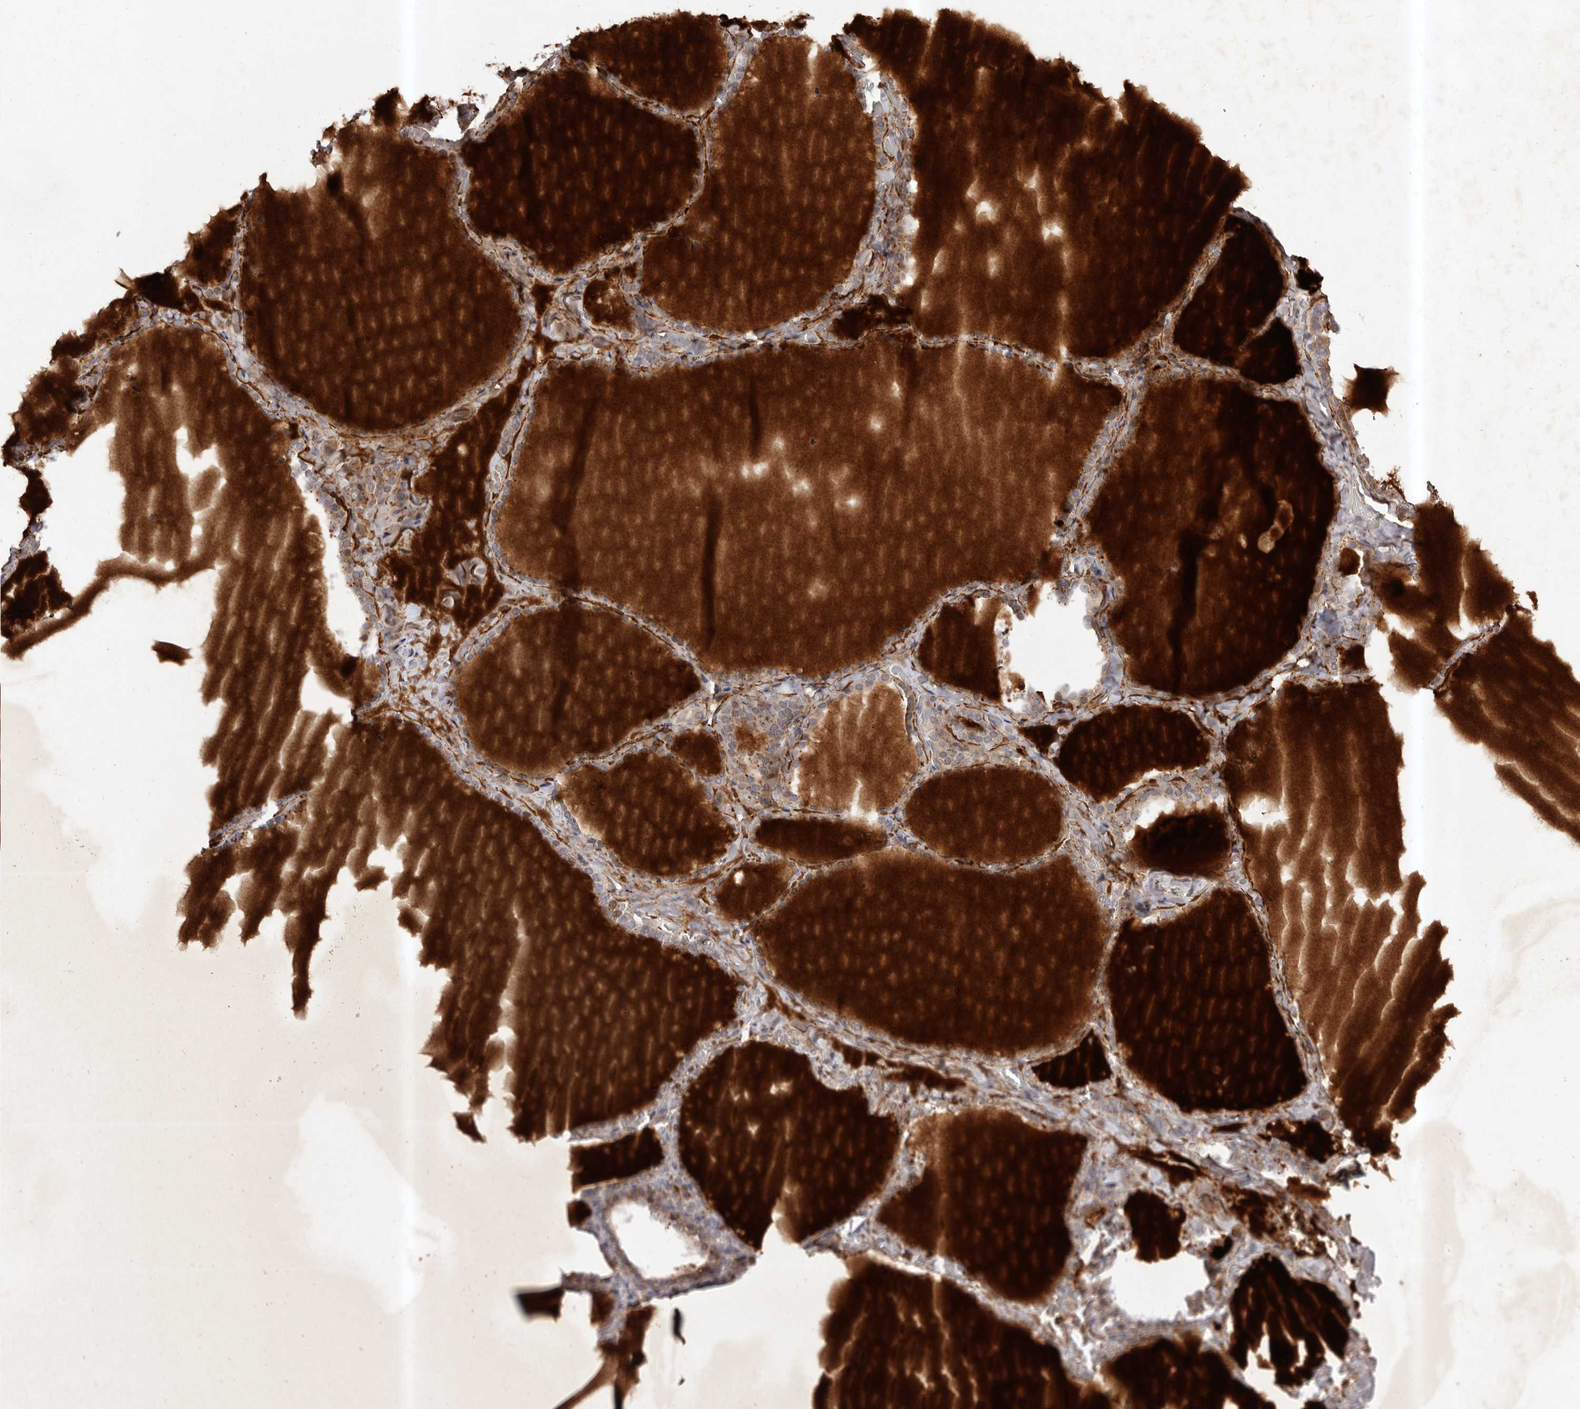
{"staining": {"intensity": "moderate", "quantity": "25%-75%", "location": "cytoplasmic/membranous"}, "tissue": "thyroid gland", "cell_type": "Glandular cells", "image_type": "normal", "snomed": [{"axis": "morphology", "description": "Normal tissue, NOS"}, {"axis": "topography", "description": "Thyroid gland"}], "caption": "Brown immunohistochemical staining in unremarkable thyroid gland demonstrates moderate cytoplasmic/membranous positivity in approximately 25%-75% of glandular cells.", "gene": "HBS1L", "patient": {"sex": "female", "age": 22}}